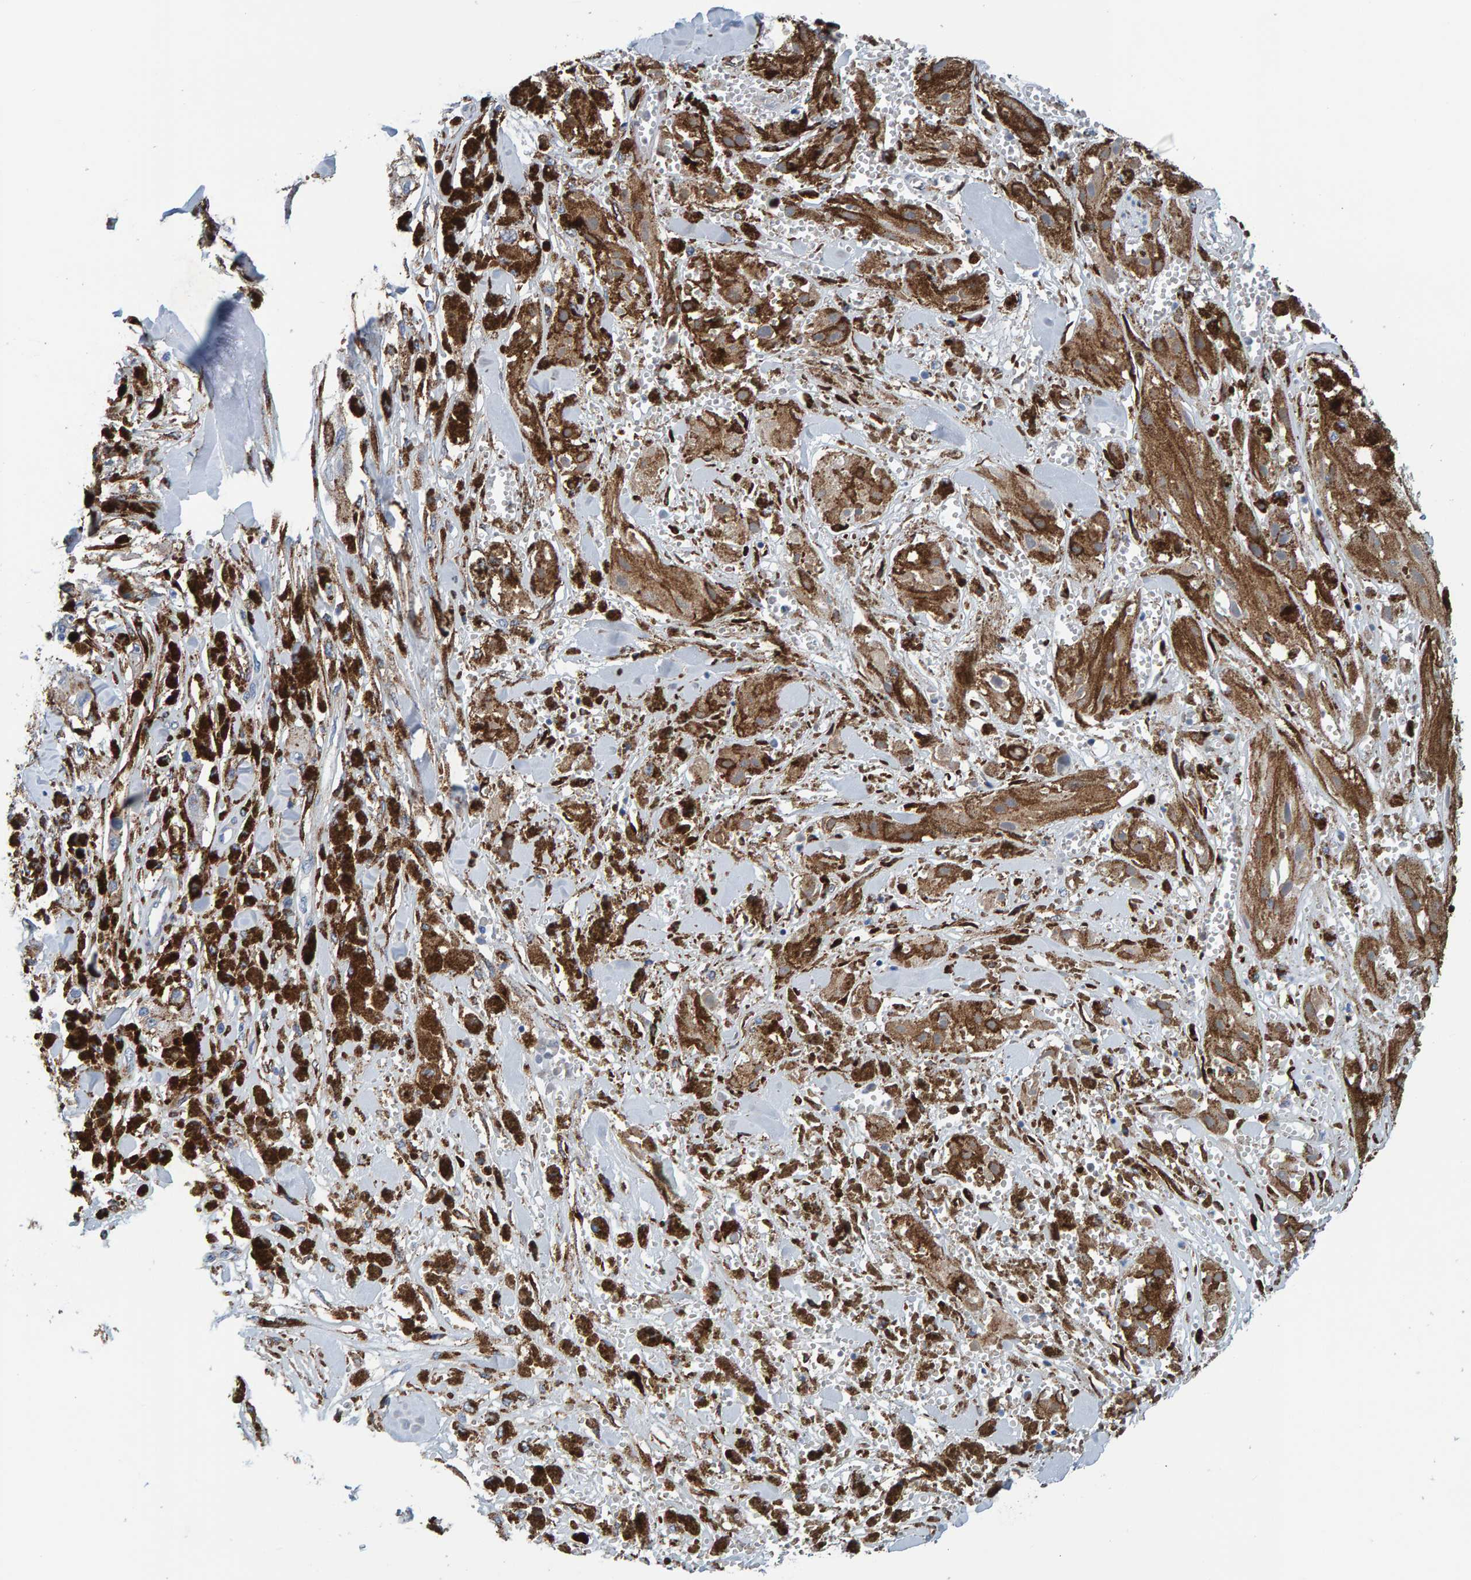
{"staining": {"intensity": "moderate", "quantity": "25%-75%", "location": "cytoplasmic/membranous"}, "tissue": "melanoma", "cell_type": "Tumor cells", "image_type": "cancer", "snomed": [{"axis": "morphology", "description": "Malignant melanoma, NOS"}, {"axis": "topography", "description": "Skin"}], "caption": "Brown immunohistochemical staining in malignant melanoma exhibits moderate cytoplasmic/membranous expression in about 25%-75% of tumor cells.", "gene": "LRP1", "patient": {"sex": "male", "age": 88}}